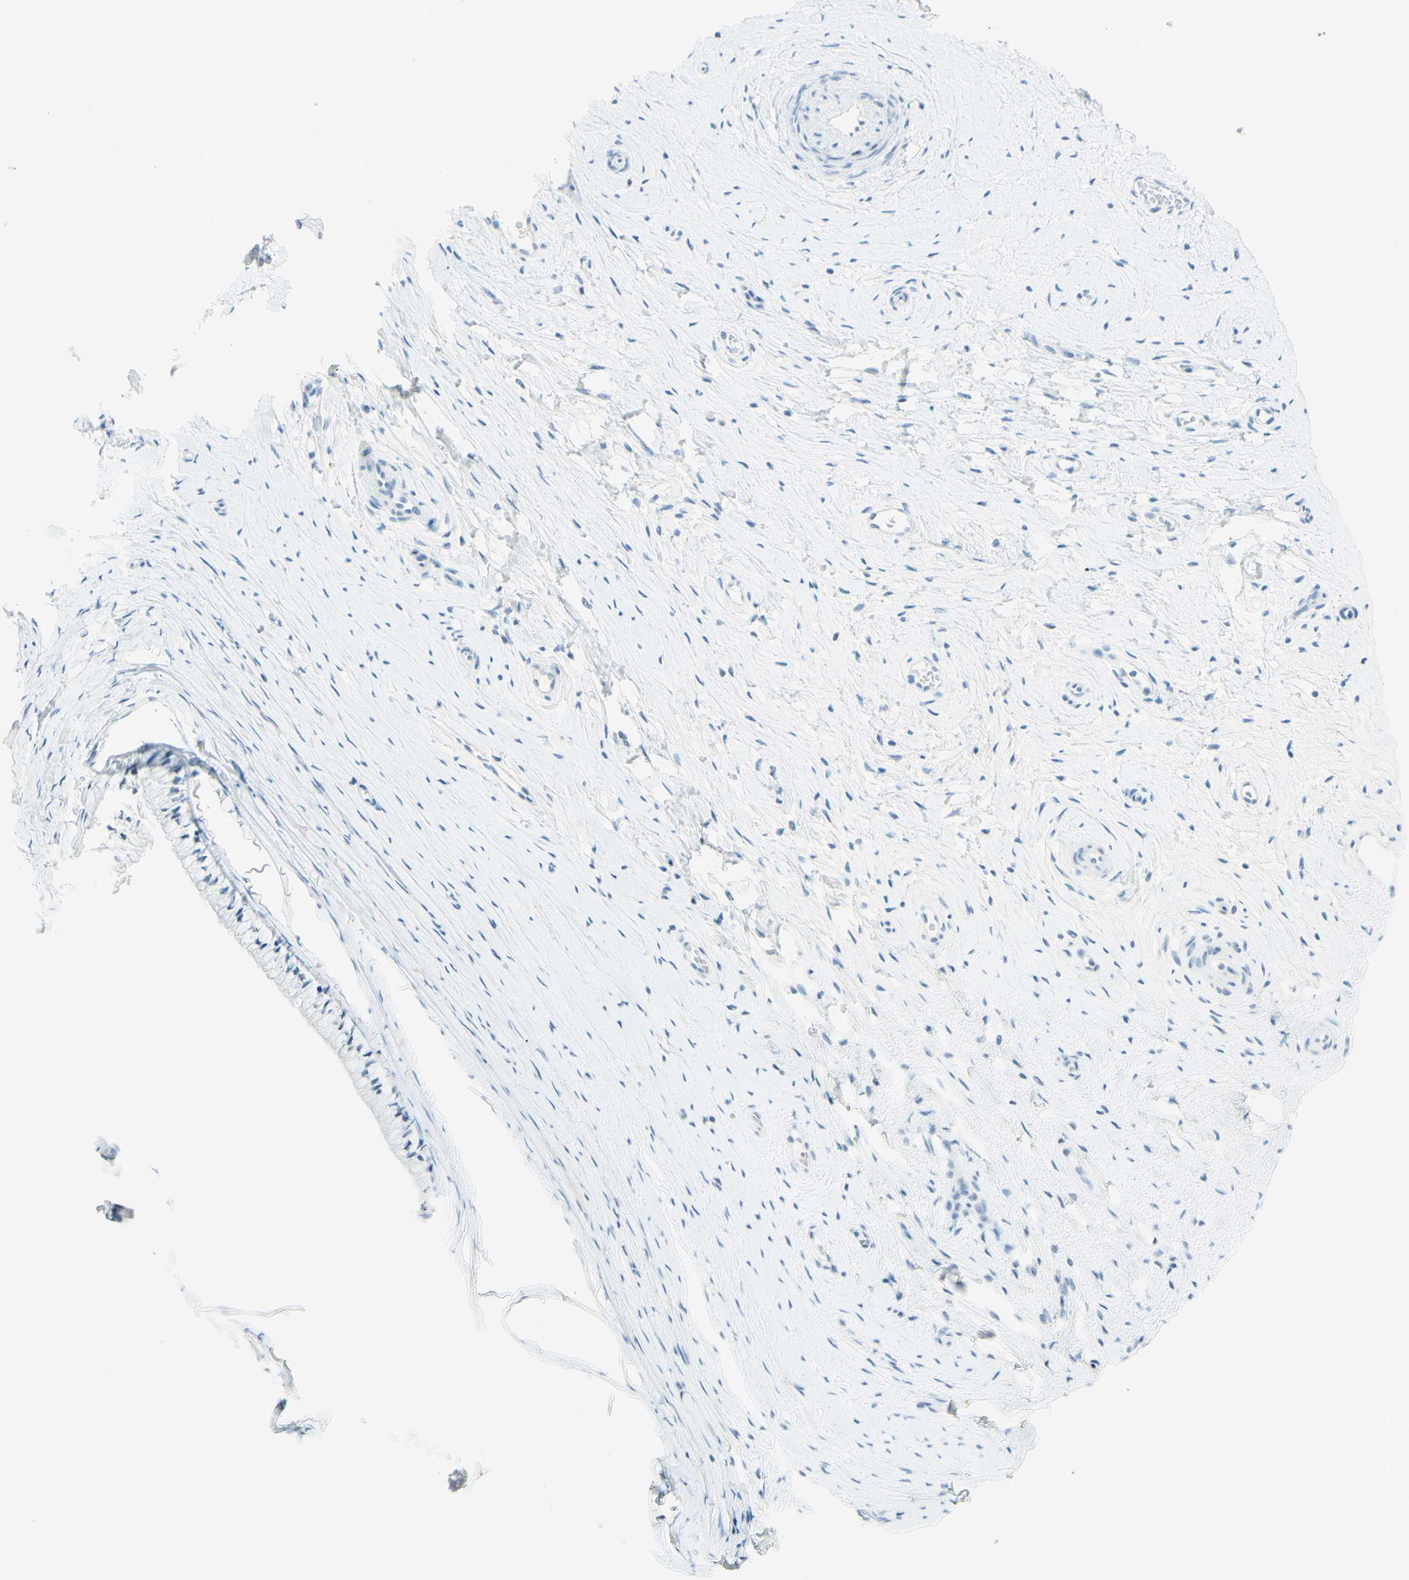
{"staining": {"intensity": "negative", "quantity": "none", "location": "none"}, "tissue": "cervix", "cell_type": "Glandular cells", "image_type": "normal", "snomed": [{"axis": "morphology", "description": "Normal tissue, NOS"}, {"axis": "topography", "description": "Cervix"}], "caption": "Cervix was stained to show a protein in brown. There is no significant staining in glandular cells. (DAB (3,3'-diaminobenzidine) IHC with hematoxylin counter stain).", "gene": "FMR1NB", "patient": {"sex": "female", "age": 39}}